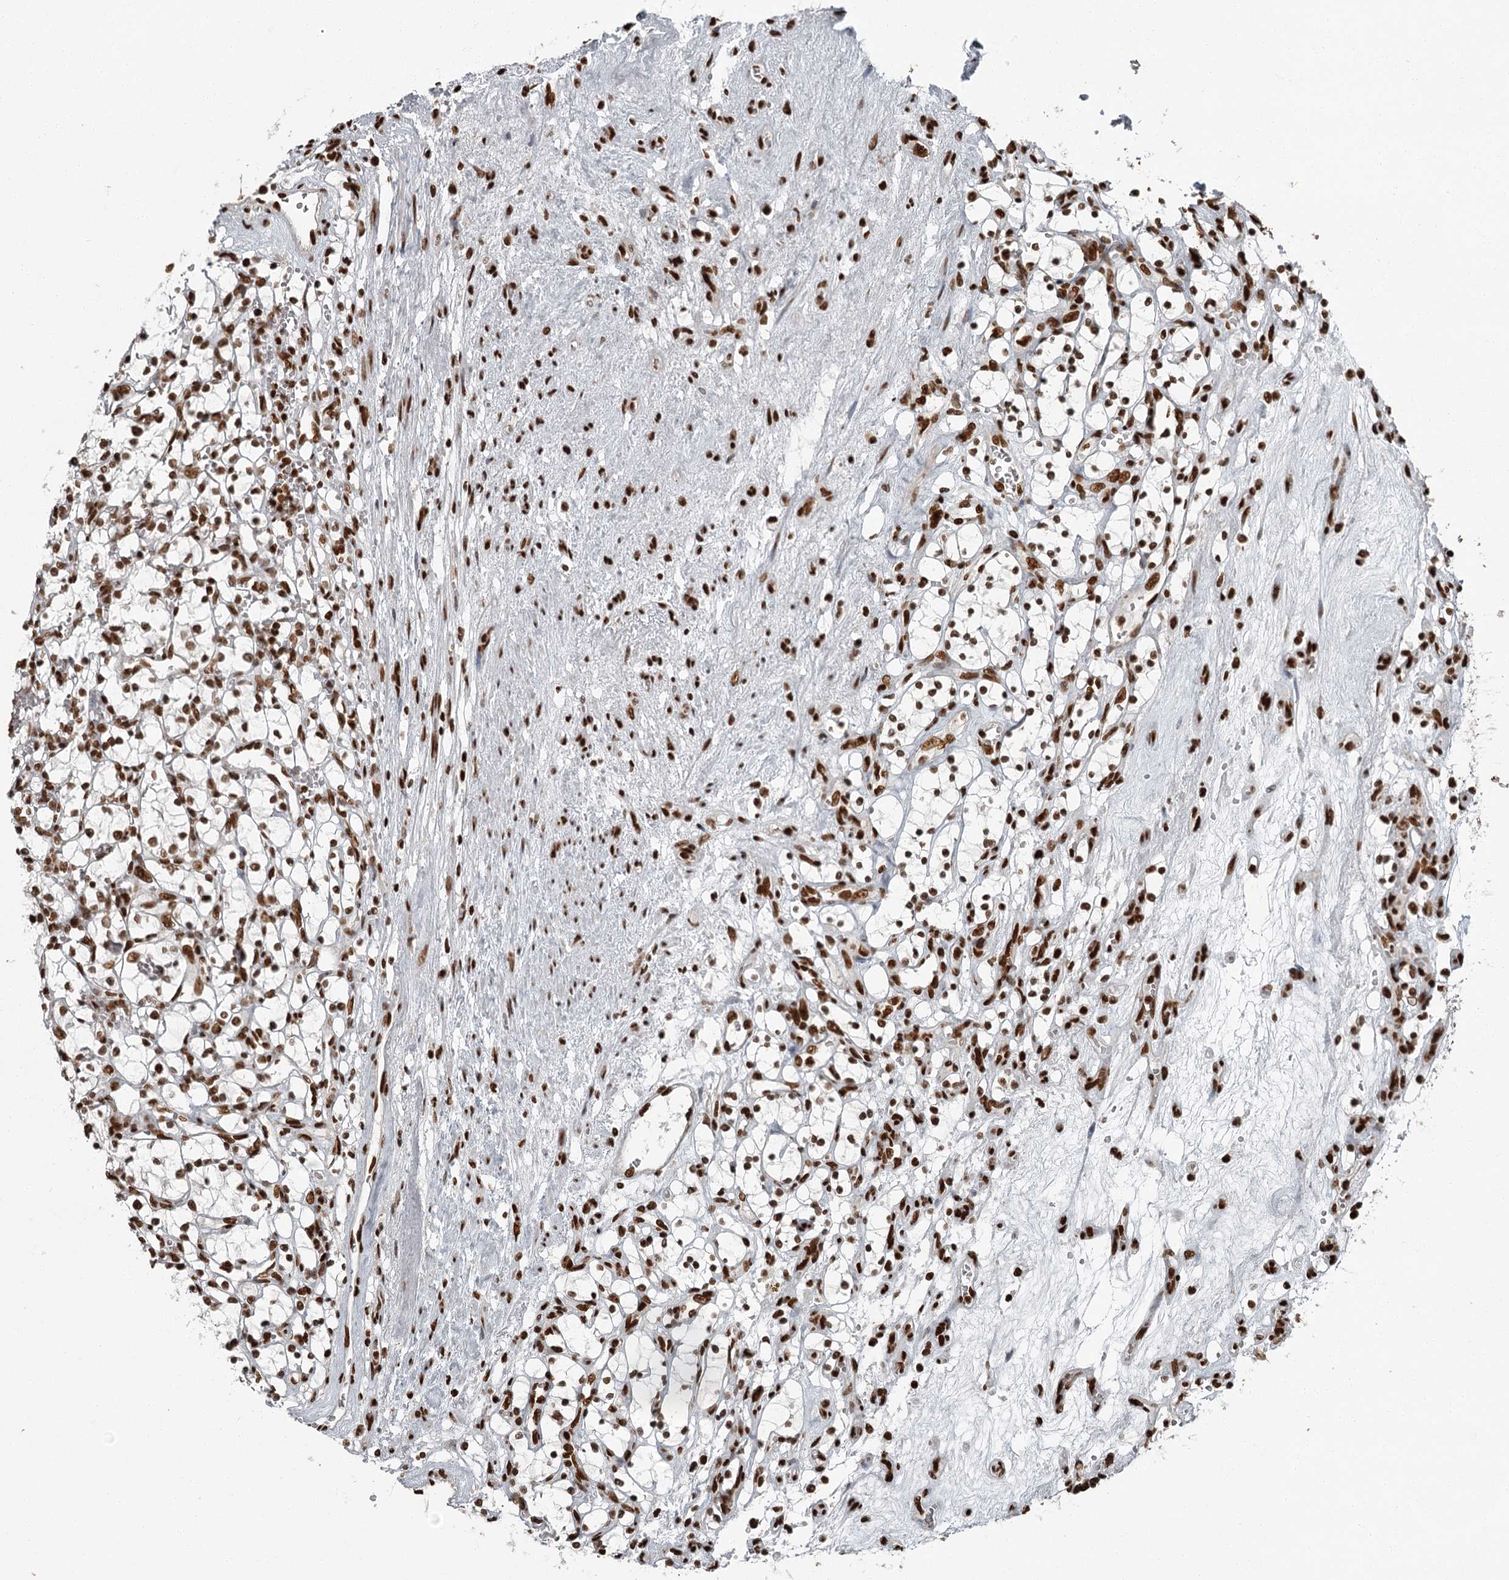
{"staining": {"intensity": "strong", "quantity": ">75%", "location": "nuclear"}, "tissue": "renal cancer", "cell_type": "Tumor cells", "image_type": "cancer", "snomed": [{"axis": "morphology", "description": "Adenocarcinoma, NOS"}, {"axis": "topography", "description": "Kidney"}], "caption": "A photomicrograph of renal cancer stained for a protein displays strong nuclear brown staining in tumor cells.", "gene": "RBBP7", "patient": {"sex": "female", "age": 69}}